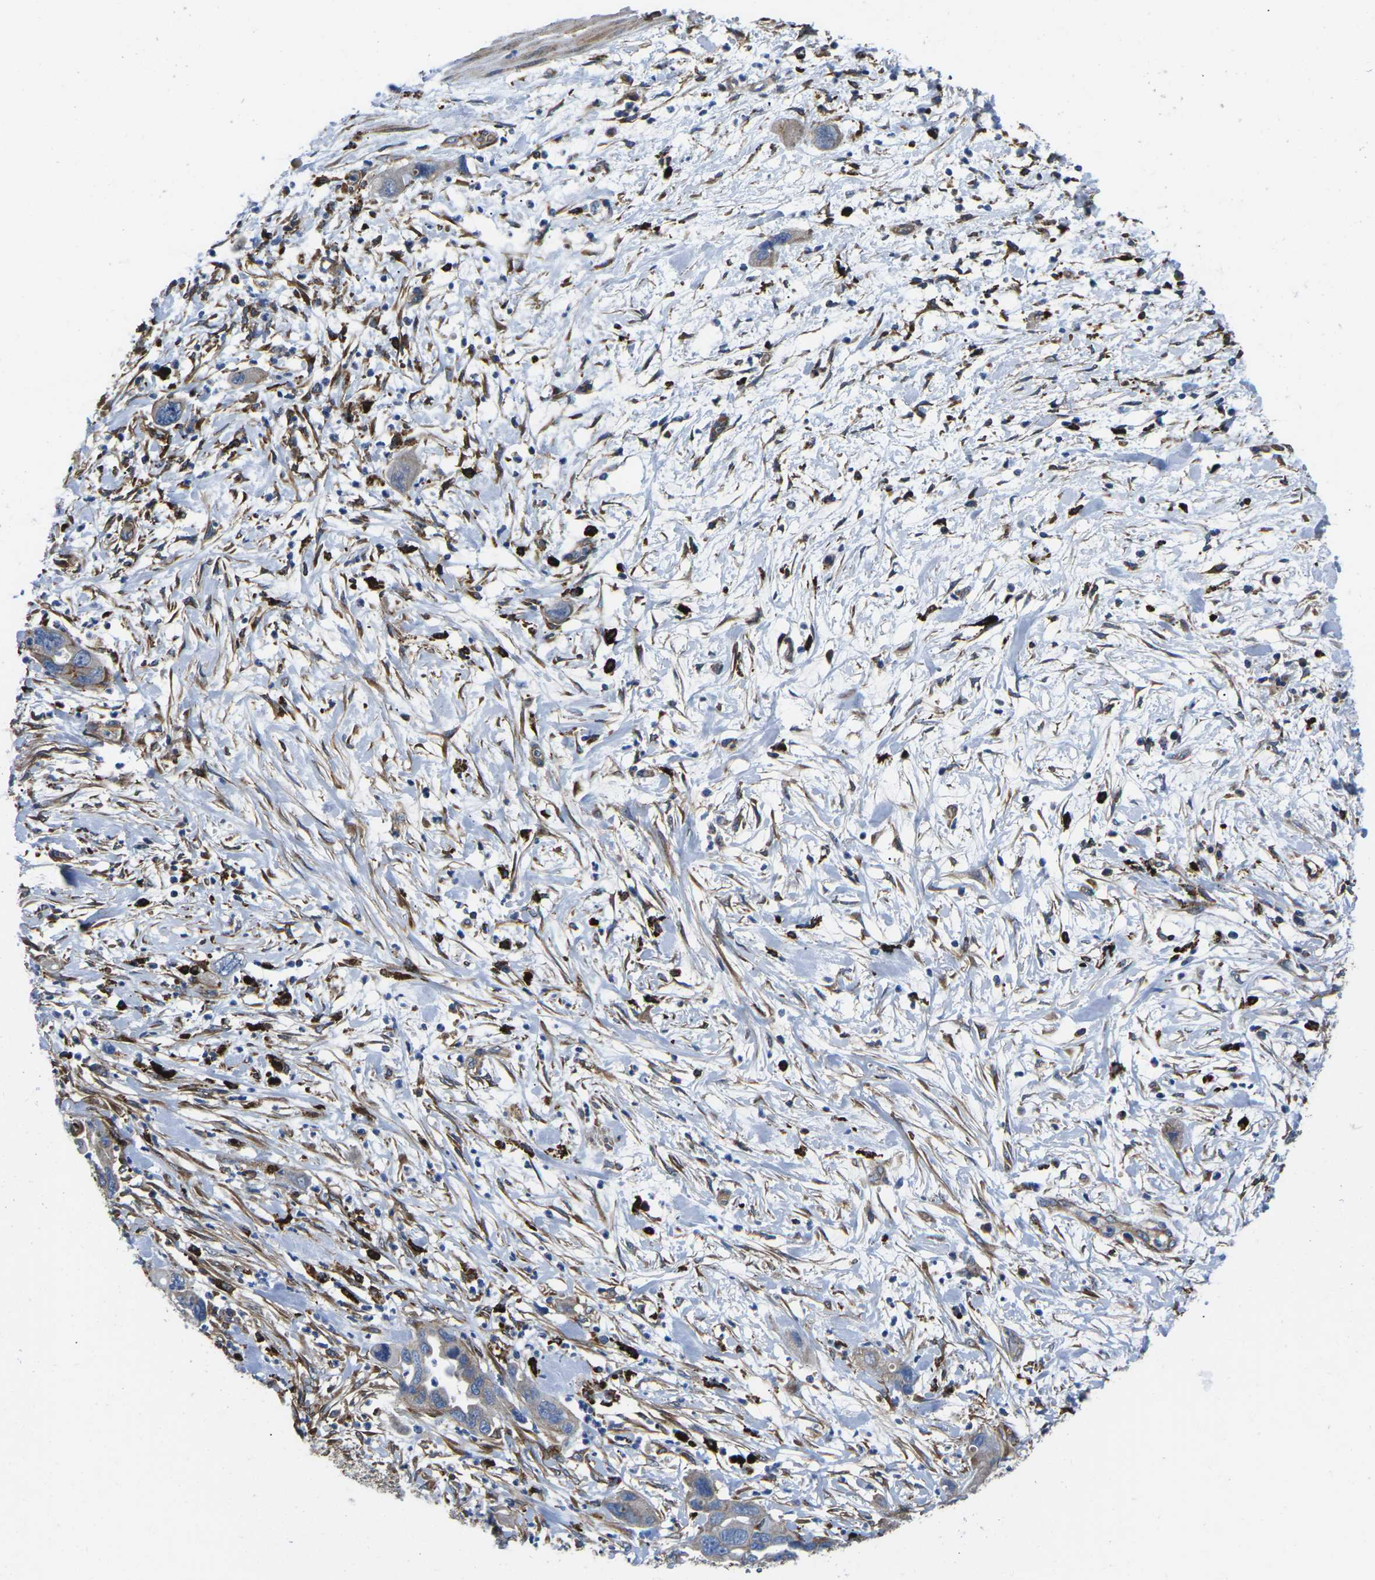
{"staining": {"intensity": "moderate", "quantity": ">75%", "location": "cytoplasmic/membranous"}, "tissue": "pancreatic cancer", "cell_type": "Tumor cells", "image_type": "cancer", "snomed": [{"axis": "morphology", "description": "Adenocarcinoma, NOS"}, {"axis": "topography", "description": "Pancreas"}], "caption": "An image of human pancreatic cancer stained for a protein demonstrates moderate cytoplasmic/membranous brown staining in tumor cells.", "gene": "DLG1", "patient": {"sex": "female", "age": 71}}